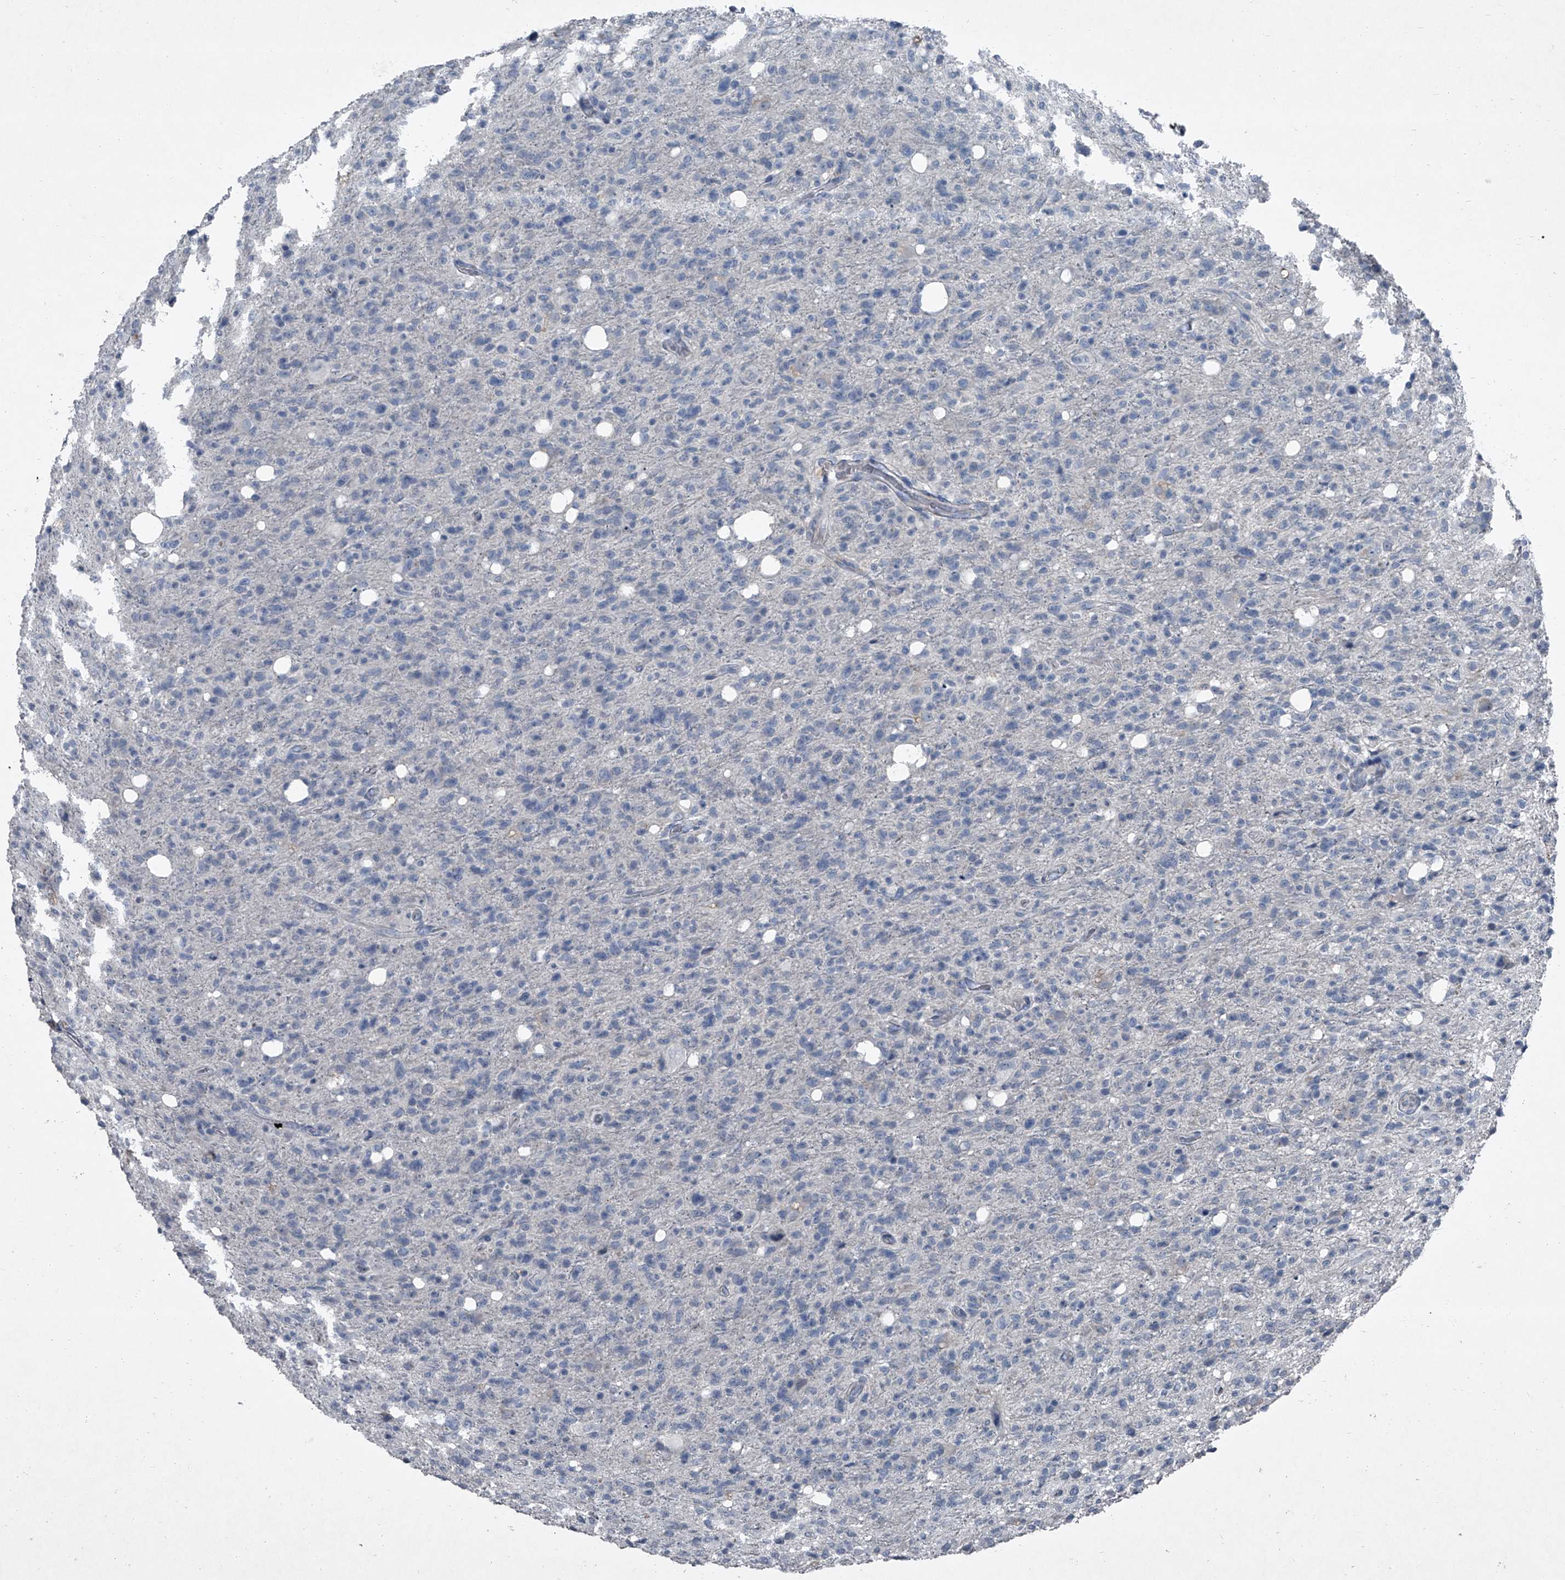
{"staining": {"intensity": "negative", "quantity": "none", "location": "none"}, "tissue": "glioma", "cell_type": "Tumor cells", "image_type": "cancer", "snomed": [{"axis": "morphology", "description": "Glioma, malignant, High grade"}, {"axis": "topography", "description": "Brain"}], "caption": "There is no significant positivity in tumor cells of malignant glioma (high-grade).", "gene": "HEPHL1", "patient": {"sex": "female", "age": 57}}